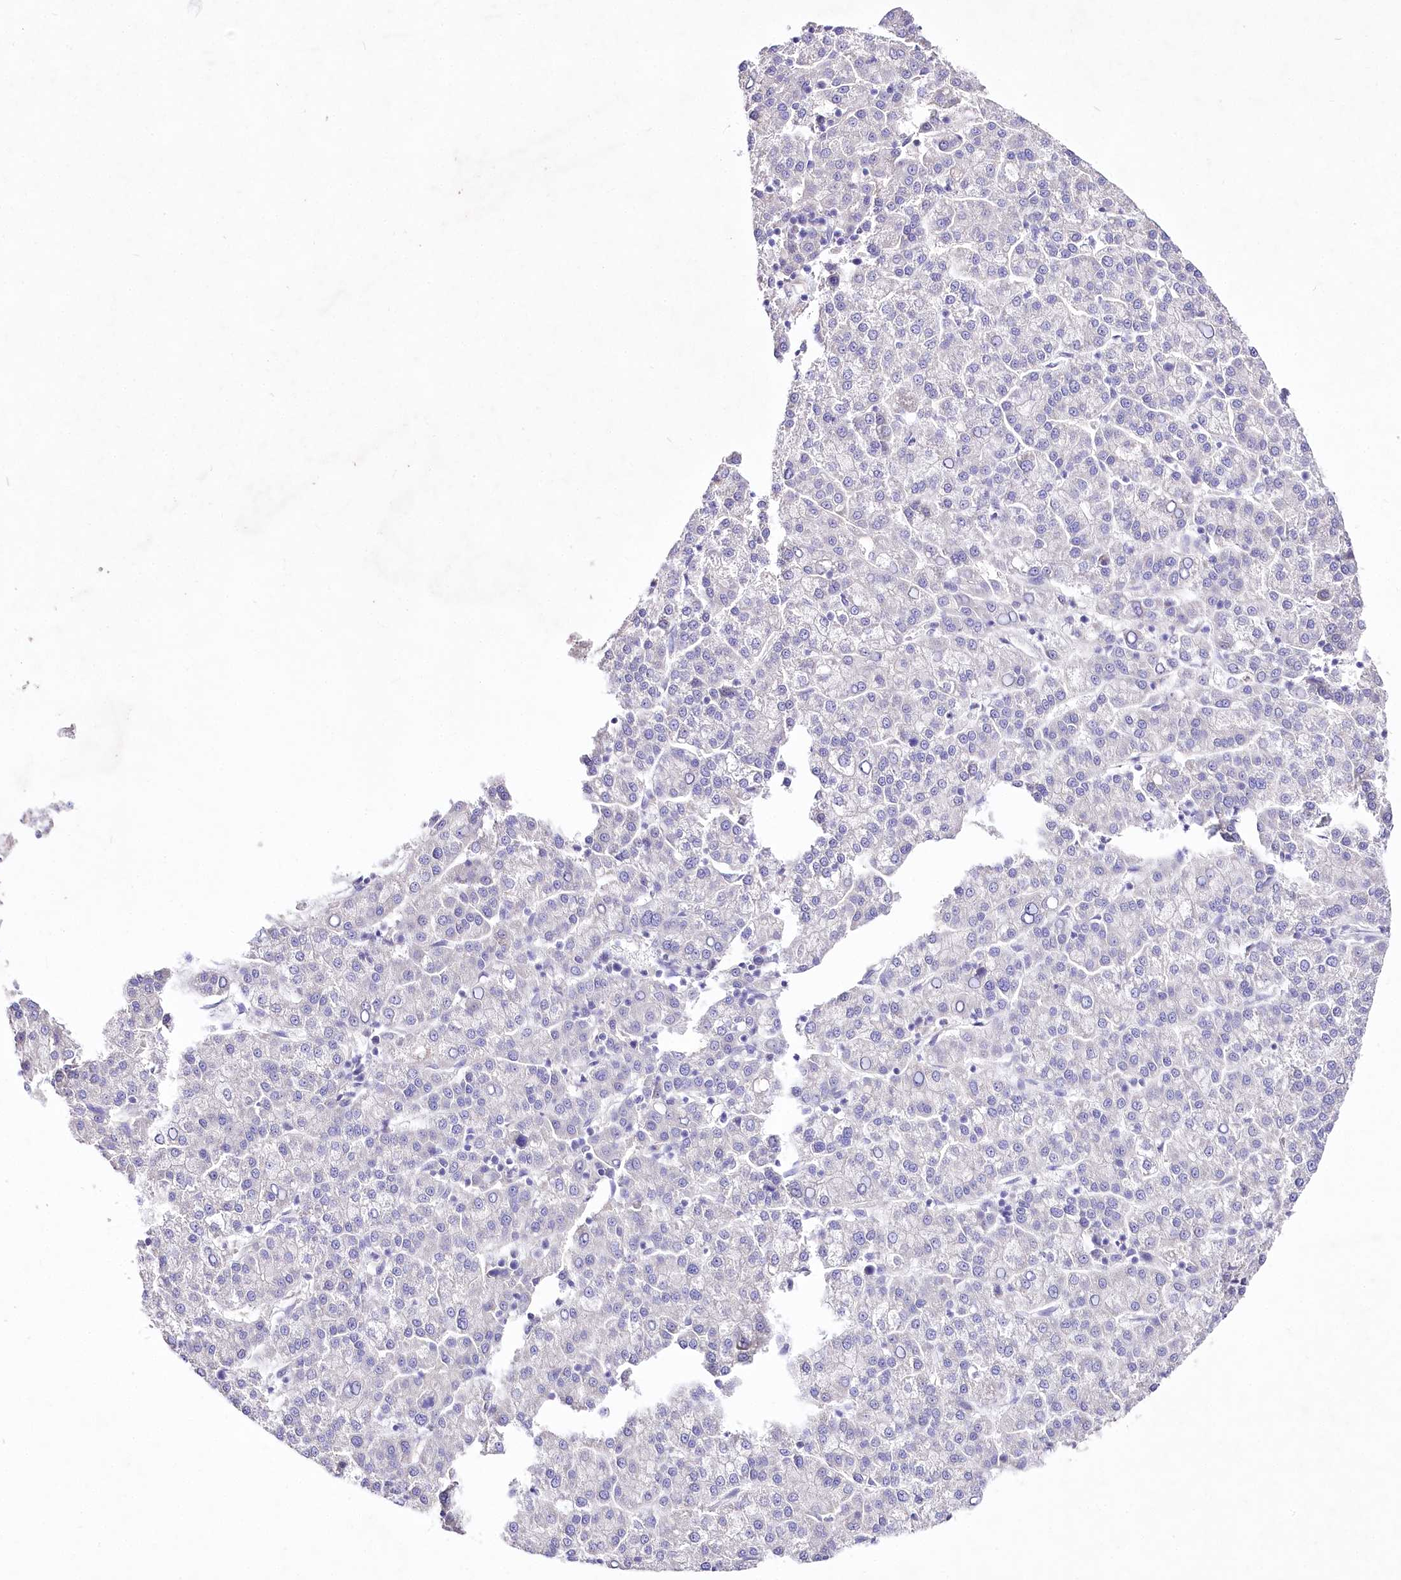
{"staining": {"intensity": "negative", "quantity": "none", "location": "none"}, "tissue": "liver cancer", "cell_type": "Tumor cells", "image_type": "cancer", "snomed": [{"axis": "morphology", "description": "Carcinoma, Hepatocellular, NOS"}, {"axis": "topography", "description": "Liver"}], "caption": "Tumor cells show no significant positivity in liver cancer (hepatocellular carcinoma).", "gene": "LRRC14B", "patient": {"sex": "female", "age": 58}}